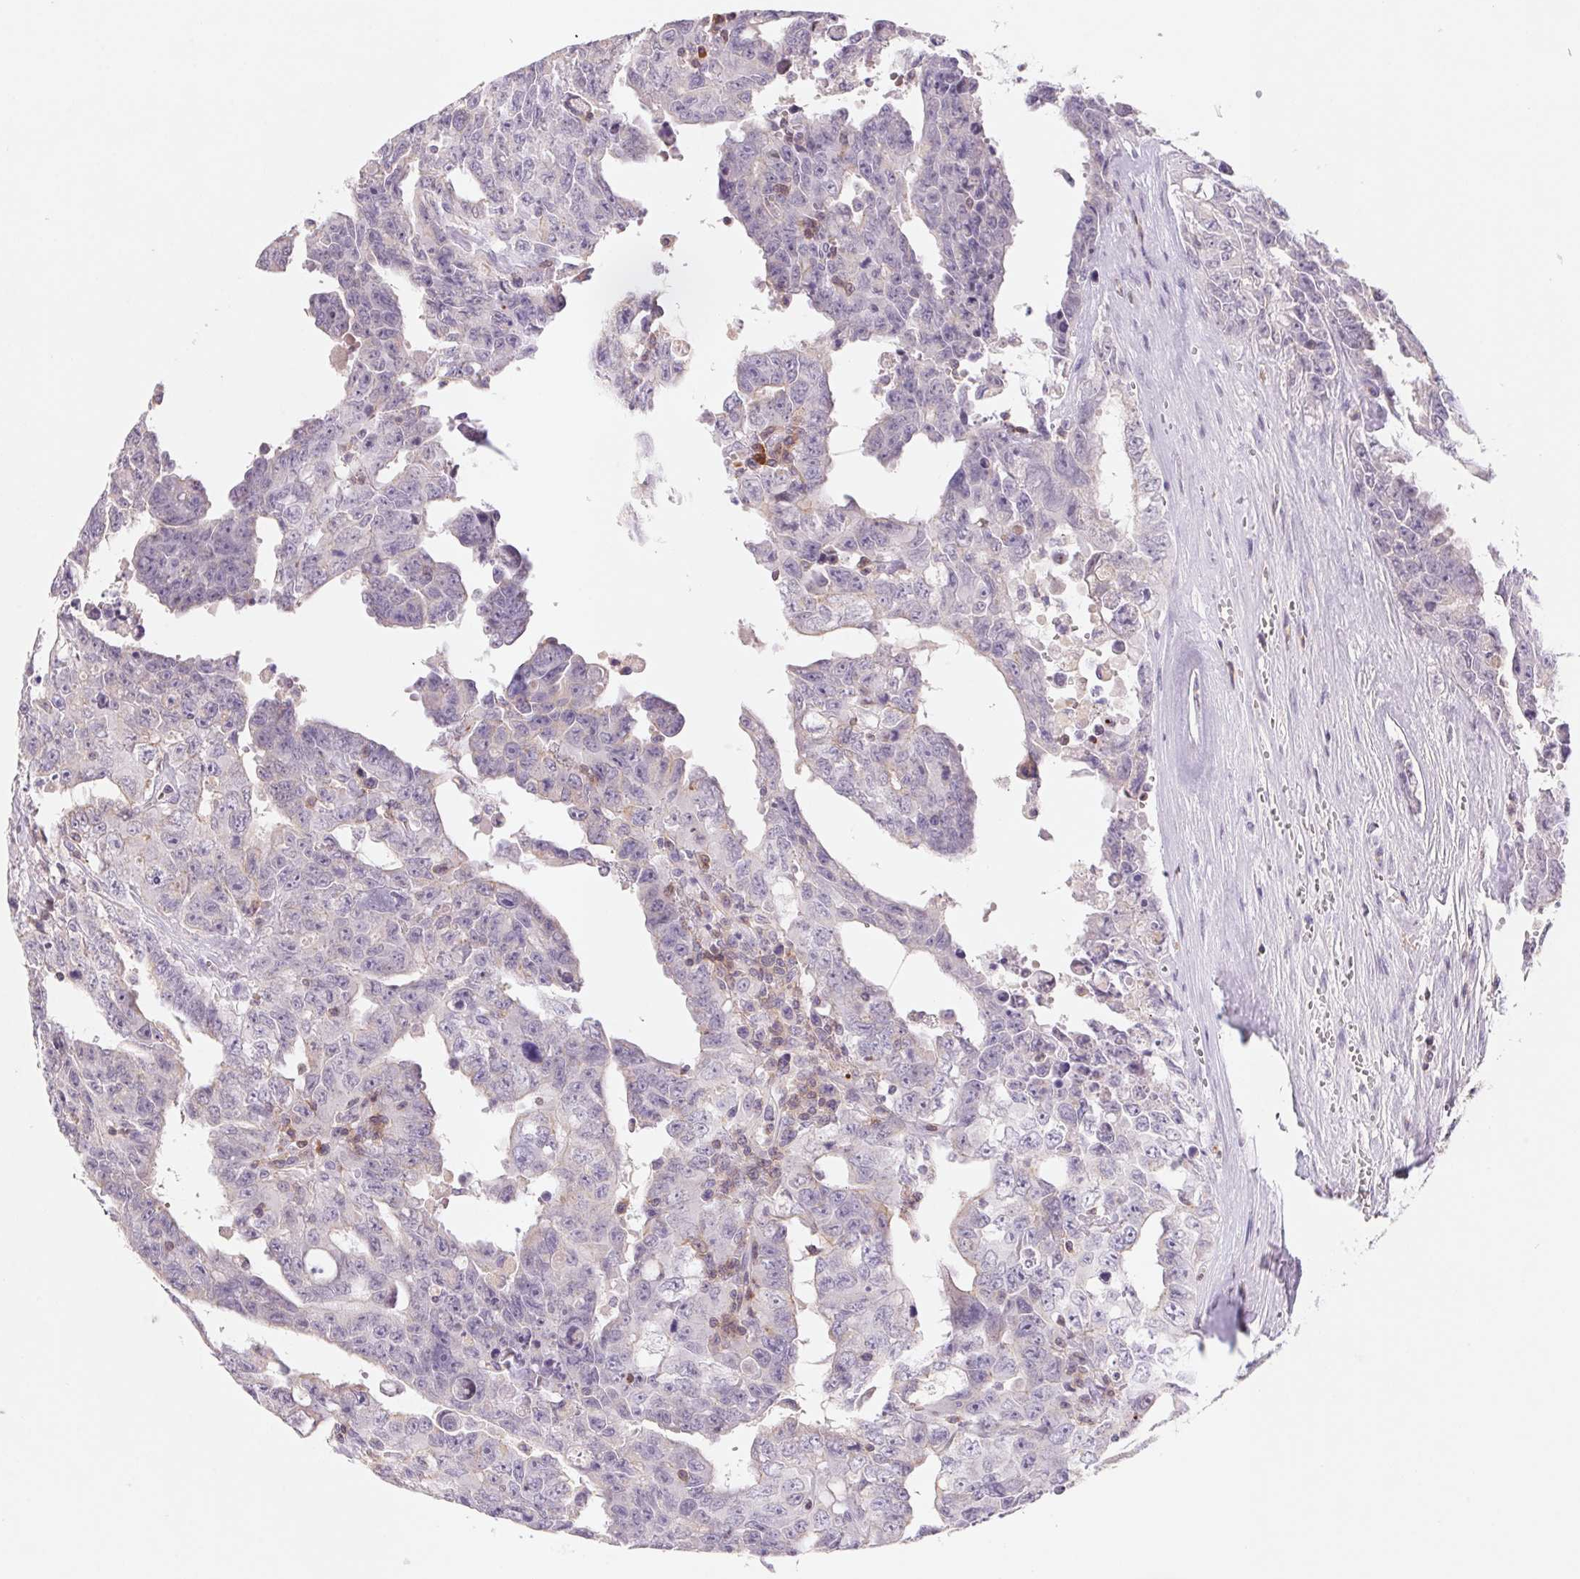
{"staining": {"intensity": "negative", "quantity": "none", "location": "none"}, "tissue": "testis cancer", "cell_type": "Tumor cells", "image_type": "cancer", "snomed": [{"axis": "morphology", "description": "Carcinoma, Embryonal, NOS"}, {"axis": "topography", "description": "Testis"}], "caption": "IHC histopathology image of human testis cancer (embryonal carcinoma) stained for a protein (brown), which demonstrates no staining in tumor cells.", "gene": "KIF26A", "patient": {"sex": "male", "age": 24}}